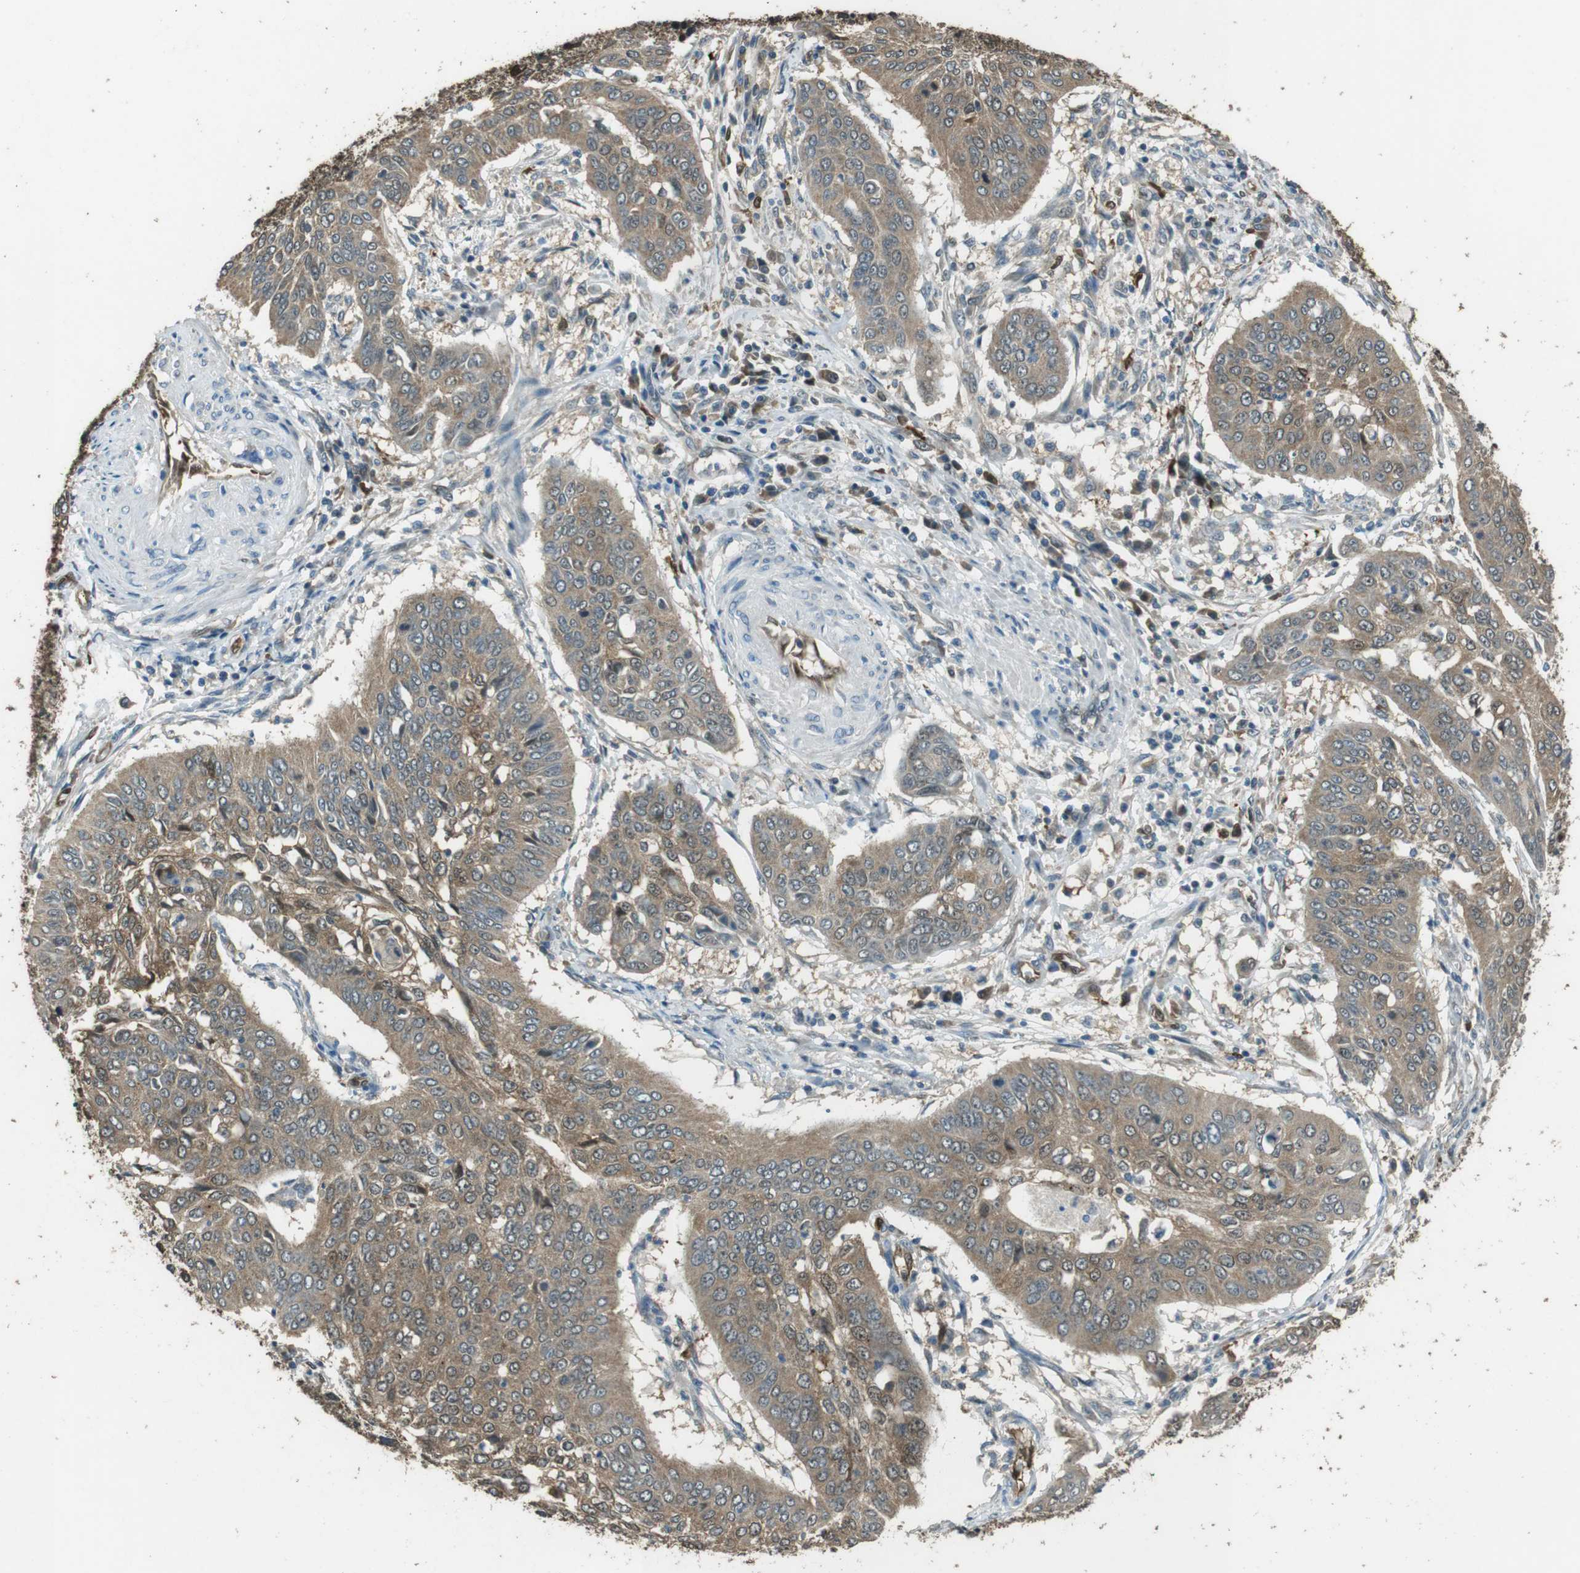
{"staining": {"intensity": "moderate", "quantity": ">75%", "location": "cytoplasmic/membranous"}, "tissue": "cervical cancer", "cell_type": "Tumor cells", "image_type": "cancer", "snomed": [{"axis": "morphology", "description": "Normal tissue, NOS"}, {"axis": "morphology", "description": "Squamous cell carcinoma, NOS"}, {"axis": "topography", "description": "Cervix"}], "caption": "An IHC histopathology image of tumor tissue is shown. Protein staining in brown highlights moderate cytoplasmic/membranous positivity in cervical cancer within tumor cells. (DAB (3,3'-diaminobenzidine) IHC with brightfield microscopy, high magnification).", "gene": "MFAP3", "patient": {"sex": "female", "age": 39}}